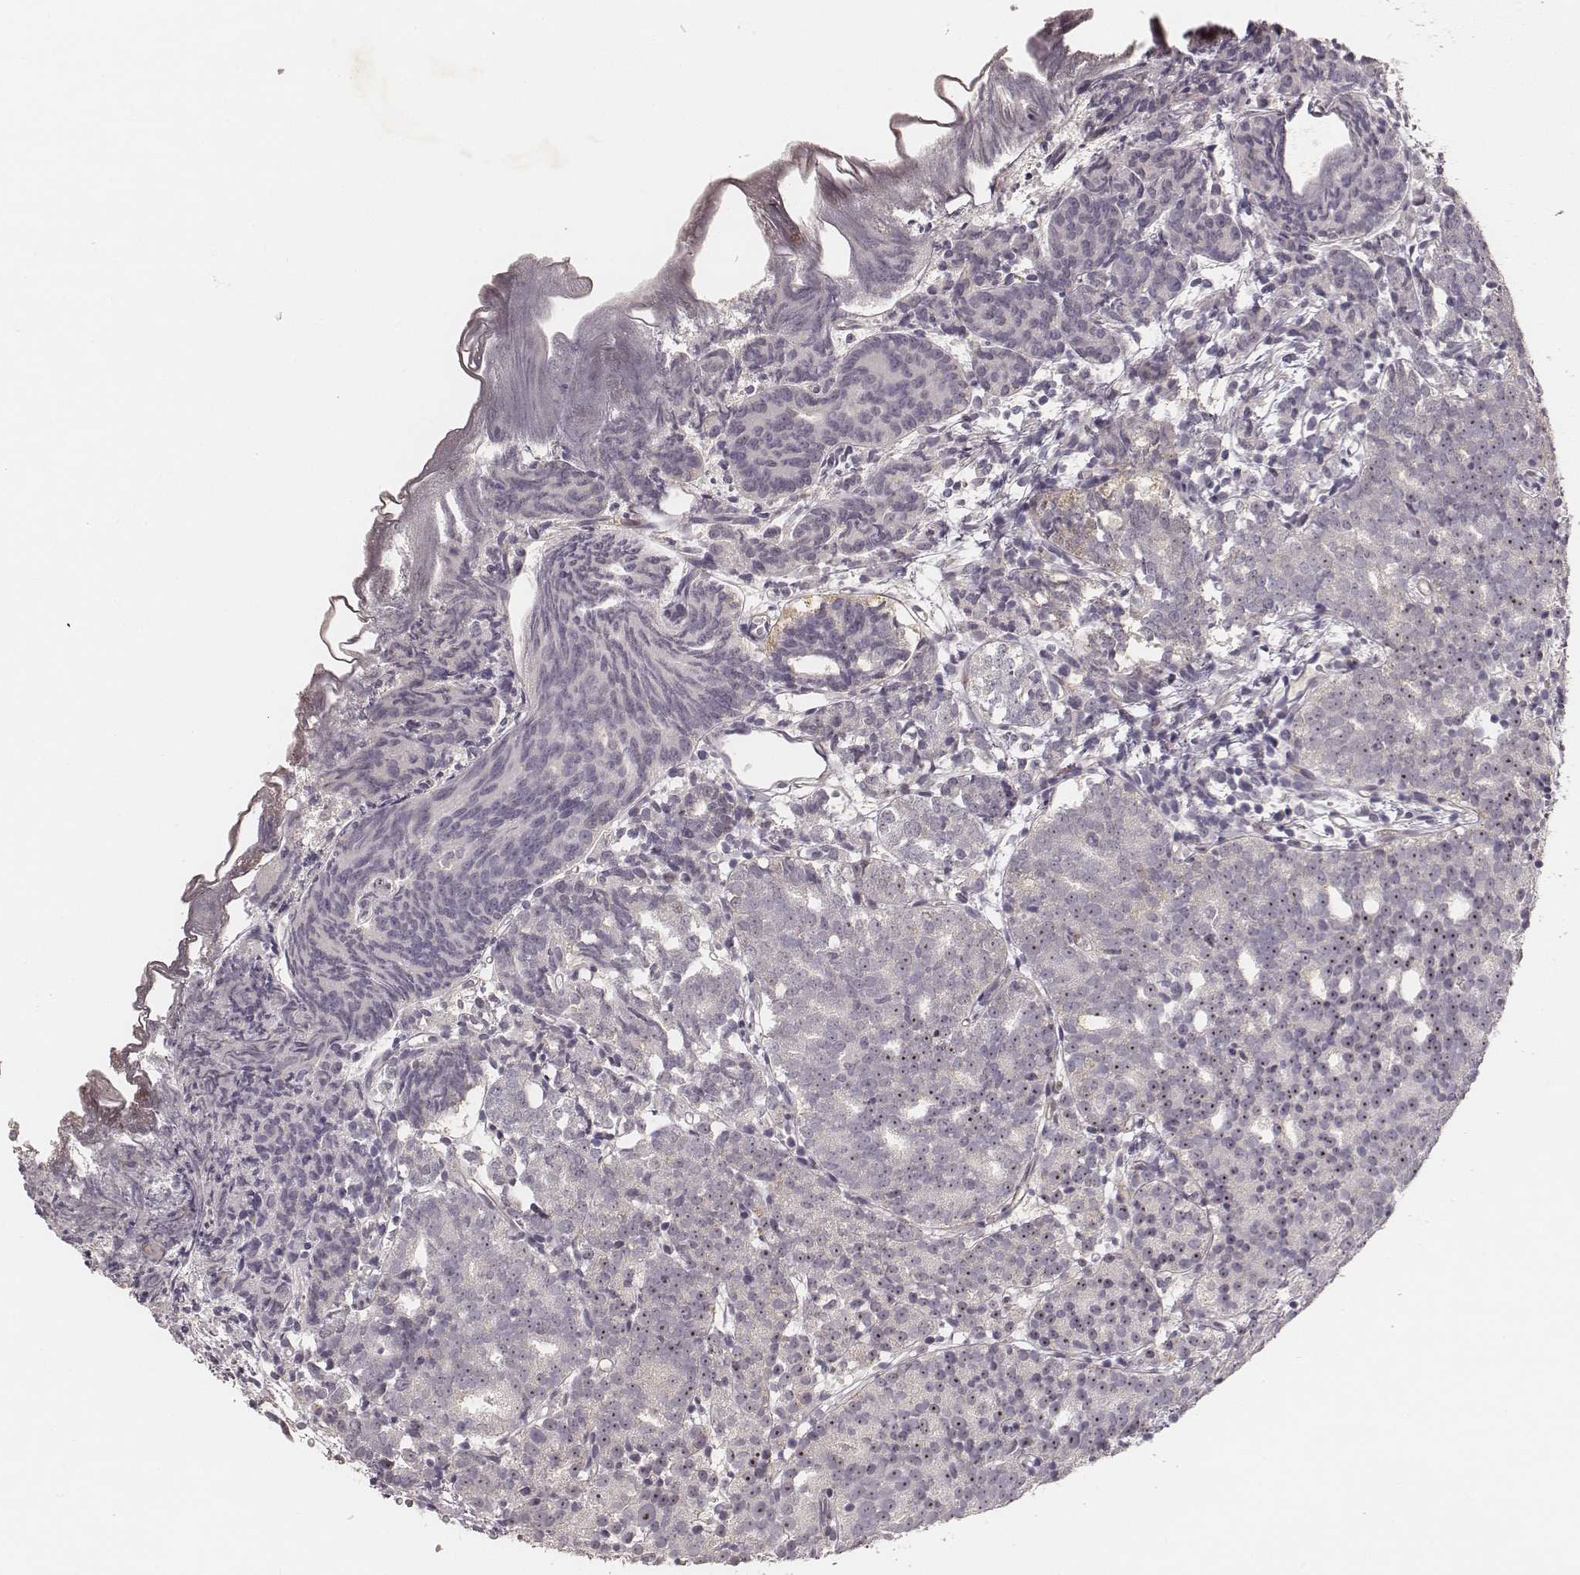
{"staining": {"intensity": "moderate", "quantity": "<25%", "location": "nuclear"}, "tissue": "prostate cancer", "cell_type": "Tumor cells", "image_type": "cancer", "snomed": [{"axis": "morphology", "description": "Adenocarcinoma, High grade"}, {"axis": "topography", "description": "Prostate"}], "caption": "Immunohistochemical staining of human high-grade adenocarcinoma (prostate) exhibits low levels of moderate nuclear expression in approximately <25% of tumor cells.", "gene": "MADCAM1", "patient": {"sex": "male", "age": 53}}